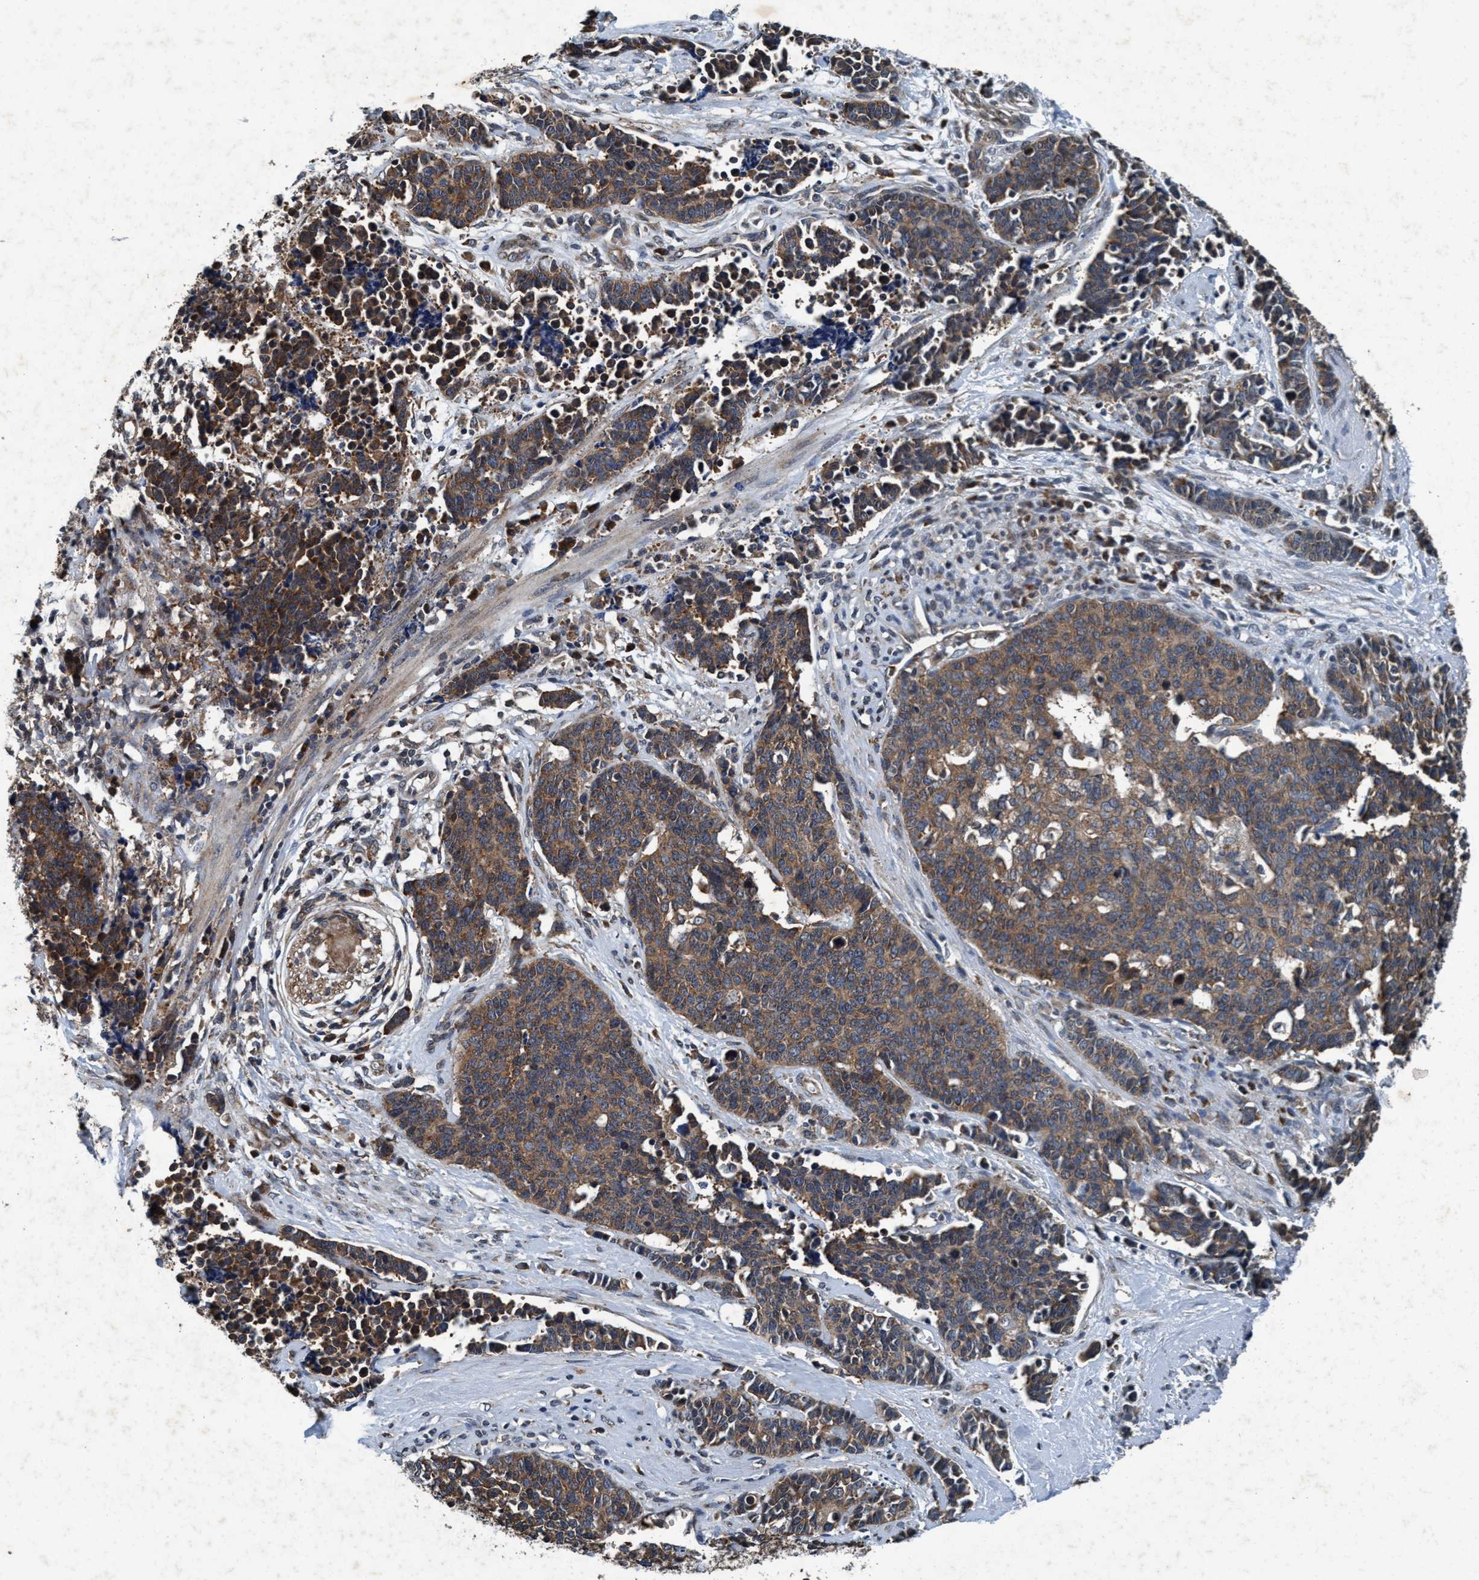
{"staining": {"intensity": "moderate", "quantity": ">75%", "location": "cytoplasmic/membranous"}, "tissue": "cervical cancer", "cell_type": "Tumor cells", "image_type": "cancer", "snomed": [{"axis": "morphology", "description": "Squamous cell carcinoma, NOS"}, {"axis": "topography", "description": "Cervix"}], "caption": "A high-resolution histopathology image shows IHC staining of cervical cancer (squamous cell carcinoma), which displays moderate cytoplasmic/membranous staining in approximately >75% of tumor cells.", "gene": "AKT1S1", "patient": {"sex": "female", "age": 35}}